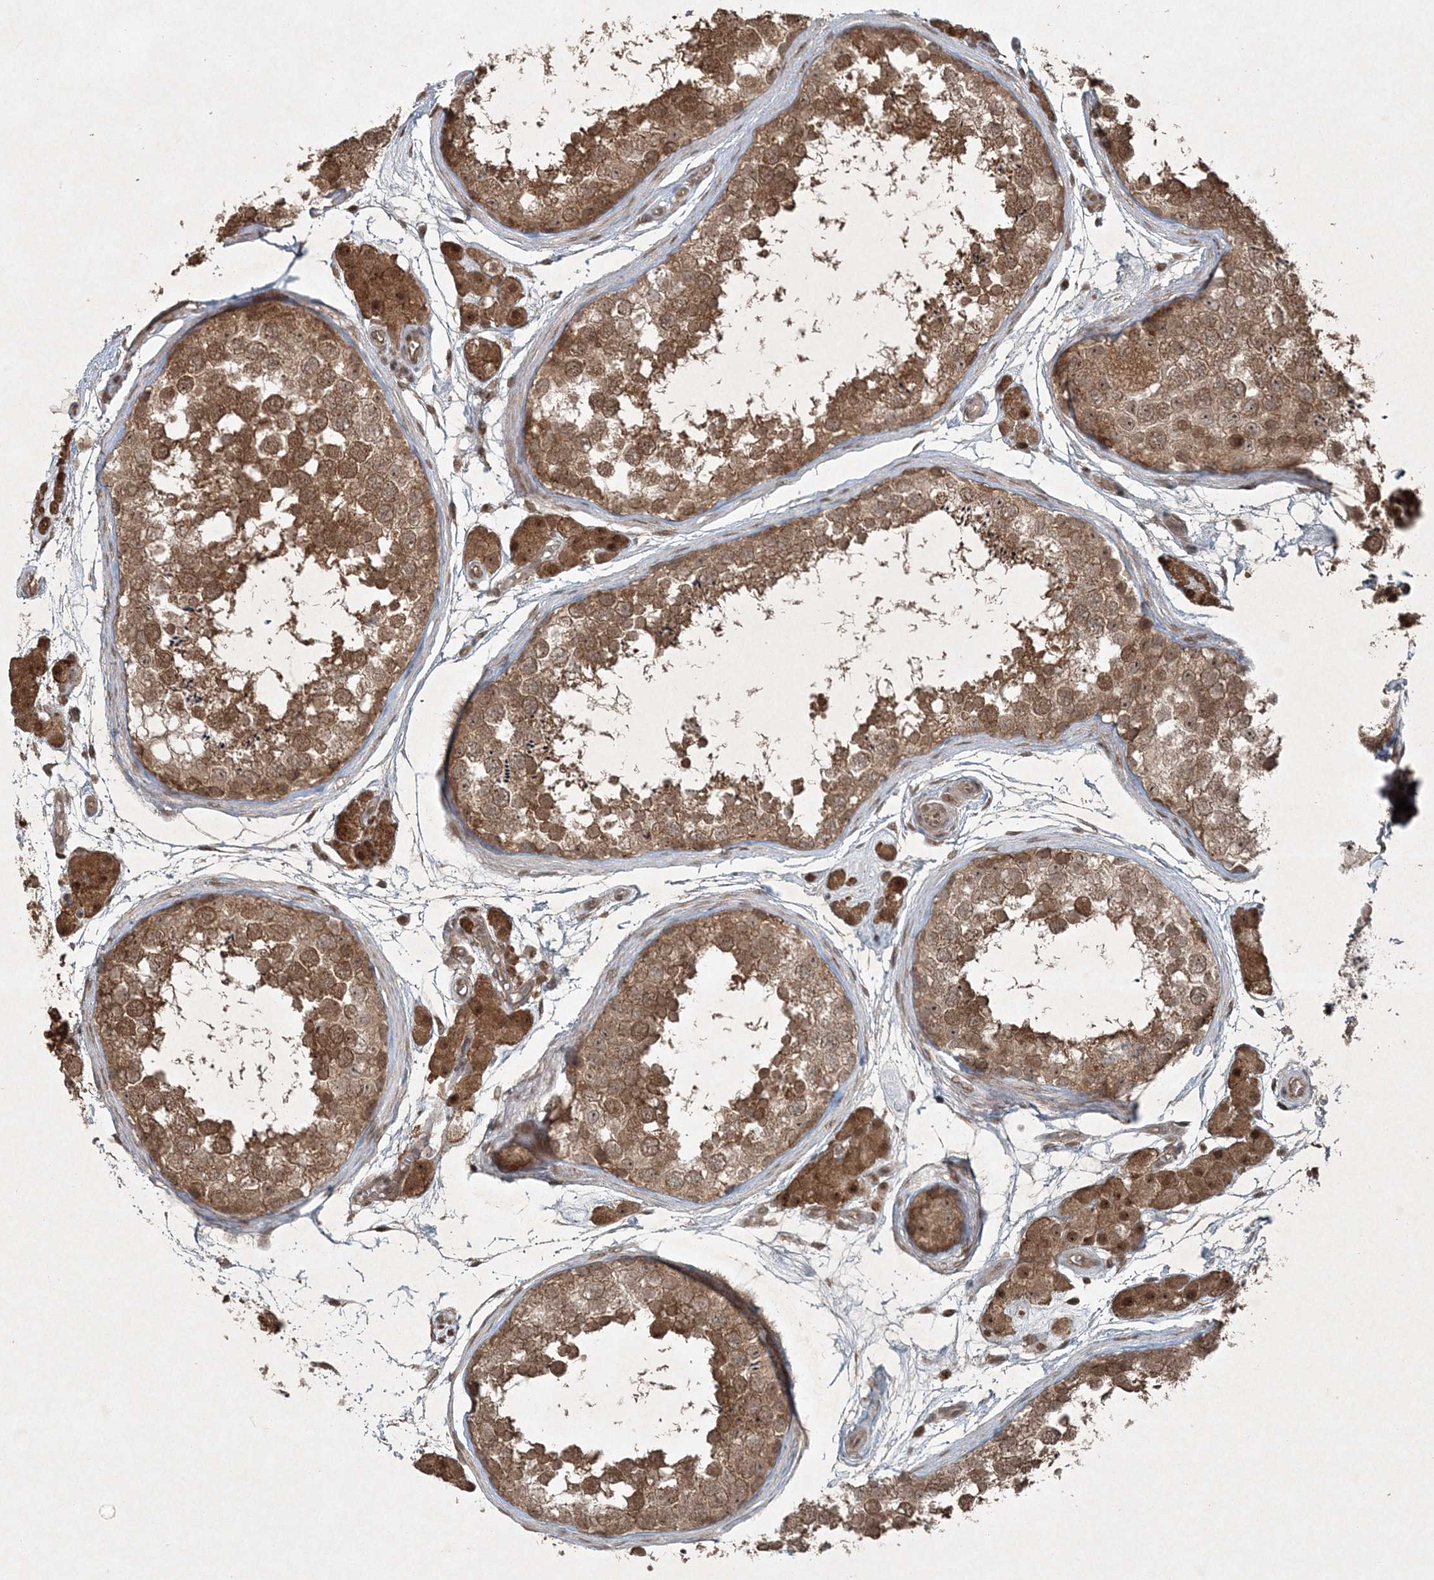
{"staining": {"intensity": "moderate", "quantity": ">75%", "location": "cytoplasmic/membranous,nuclear"}, "tissue": "testis", "cell_type": "Cells in seminiferous ducts", "image_type": "normal", "snomed": [{"axis": "morphology", "description": "Normal tissue, NOS"}, {"axis": "topography", "description": "Testis"}], "caption": "The histopathology image shows staining of benign testis, revealing moderate cytoplasmic/membranous,nuclear protein expression (brown color) within cells in seminiferous ducts.", "gene": "FBXL17", "patient": {"sex": "male", "age": 56}}